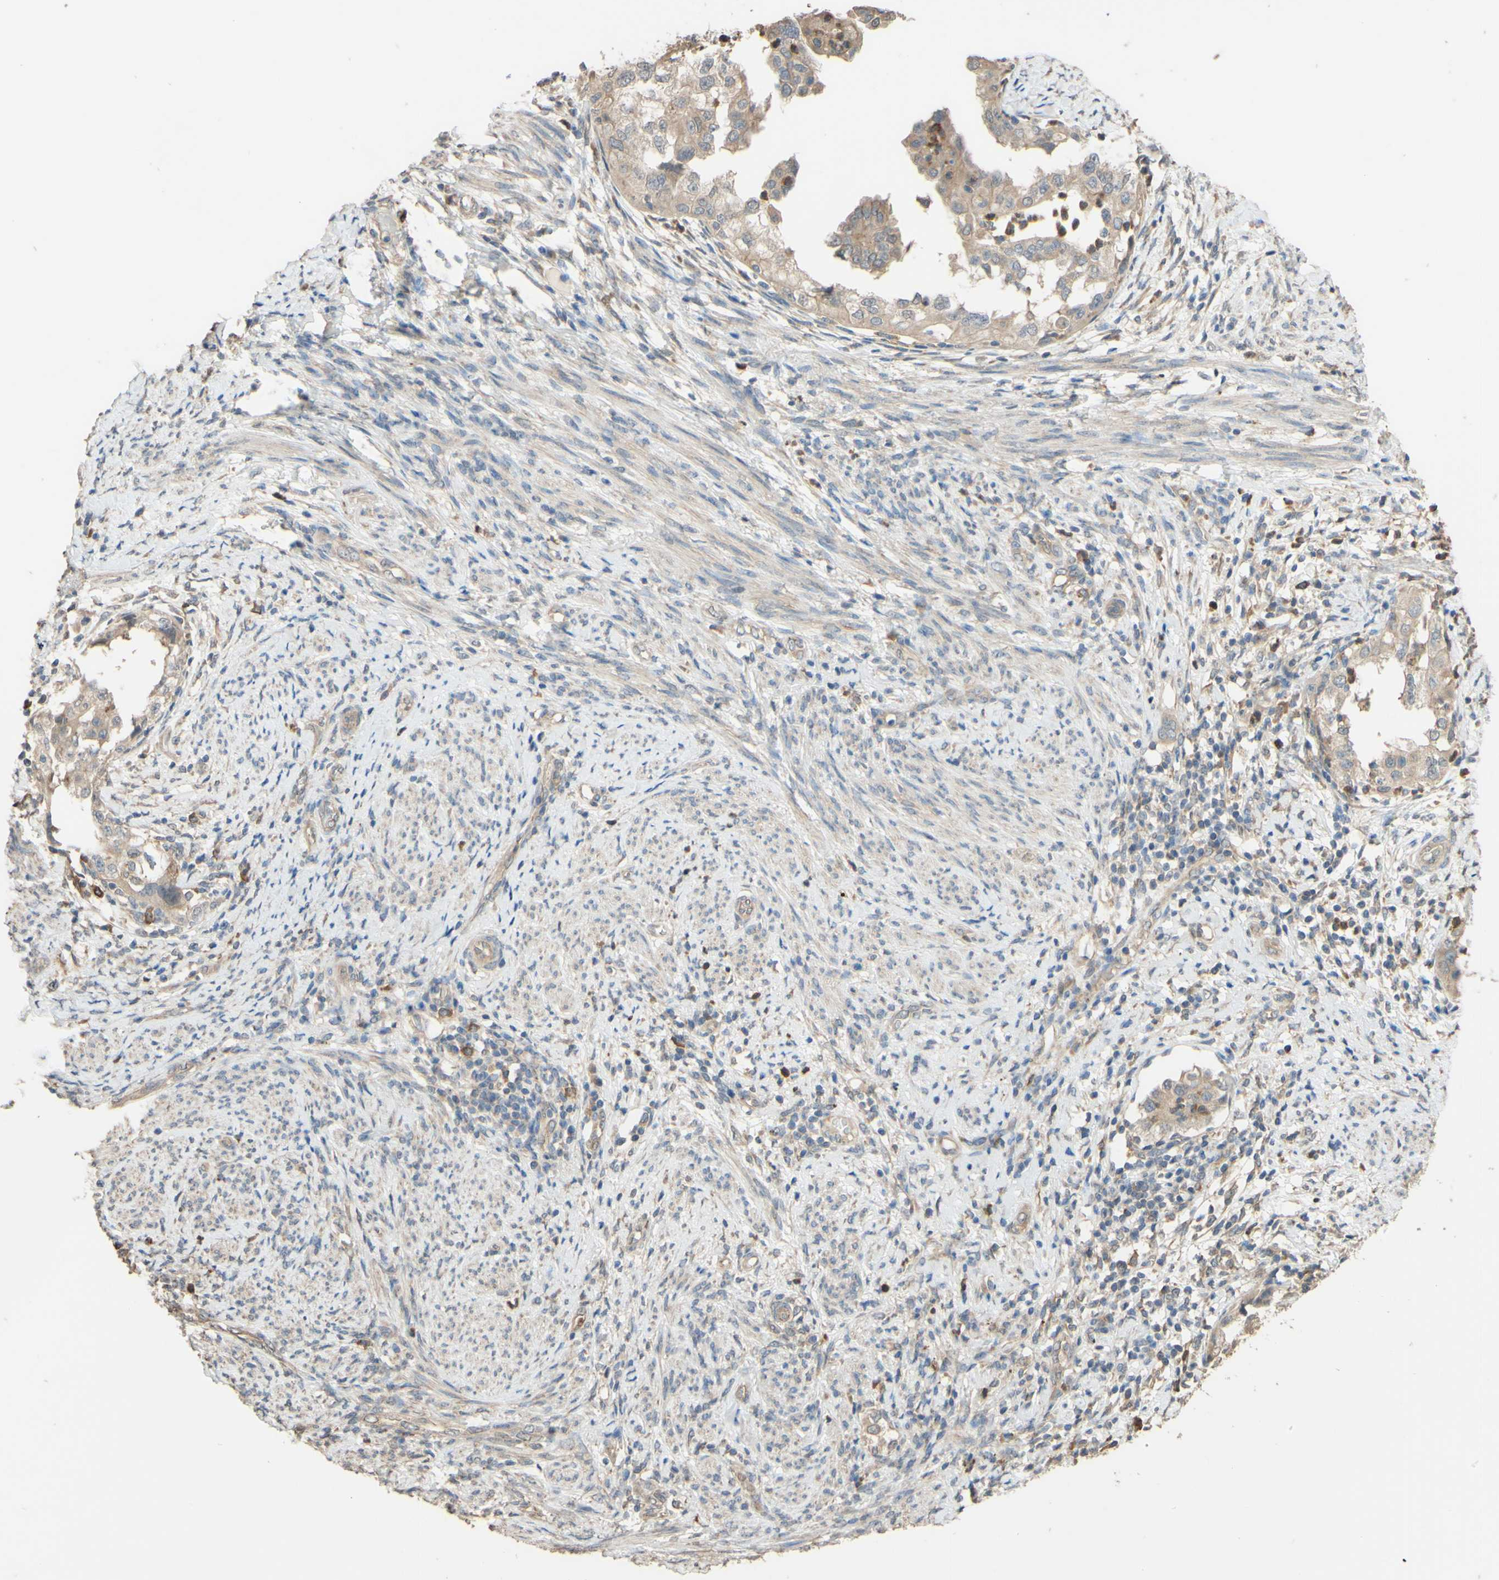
{"staining": {"intensity": "weak", "quantity": ">75%", "location": "cytoplasmic/membranous"}, "tissue": "endometrial cancer", "cell_type": "Tumor cells", "image_type": "cancer", "snomed": [{"axis": "morphology", "description": "Adenocarcinoma, NOS"}, {"axis": "topography", "description": "Endometrium"}], "caption": "Protein expression analysis of endometrial cancer displays weak cytoplasmic/membranous positivity in approximately >75% of tumor cells. (IHC, brightfield microscopy, high magnification).", "gene": "SMIM19", "patient": {"sex": "female", "age": 85}}